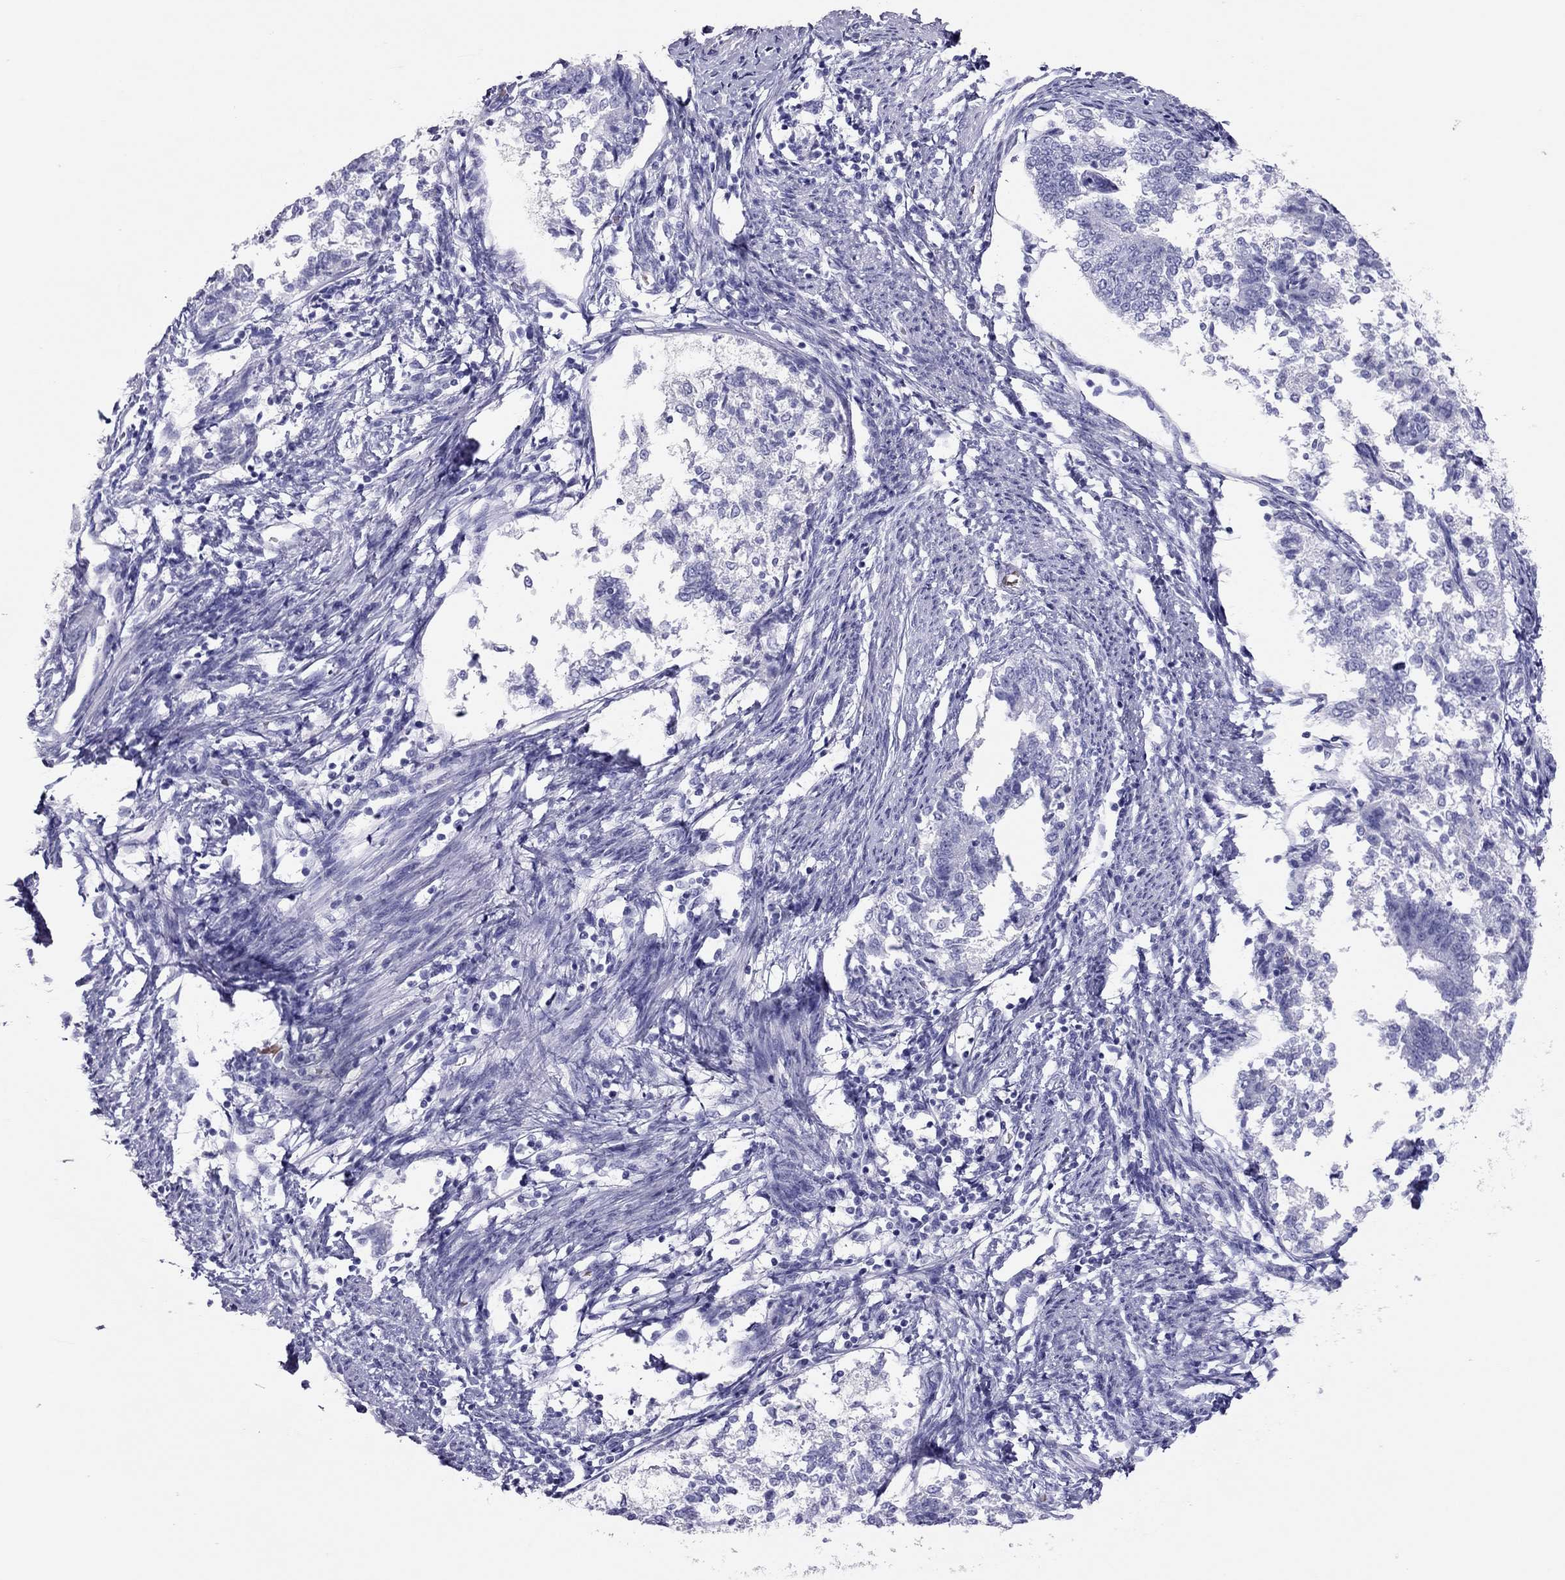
{"staining": {"intensity": "negative", "quantity": "none", "location": "none"}, "tissue": "endometrial cancer", "cell_type": "Tumor cells", "image_type": "cancer", "snomed": [{"axis": "morphology", "description": "Adenocarcinoma, NOS"}, {"axis": "topography", "description": "Endometrium"}], "caption": "An IHC histopathology image of endometrial cancer is shown. There is no staining in tumor cells of endometrial cancer.", "gene": "TSHB", "patient": {"sex": "female", "age": 65}}